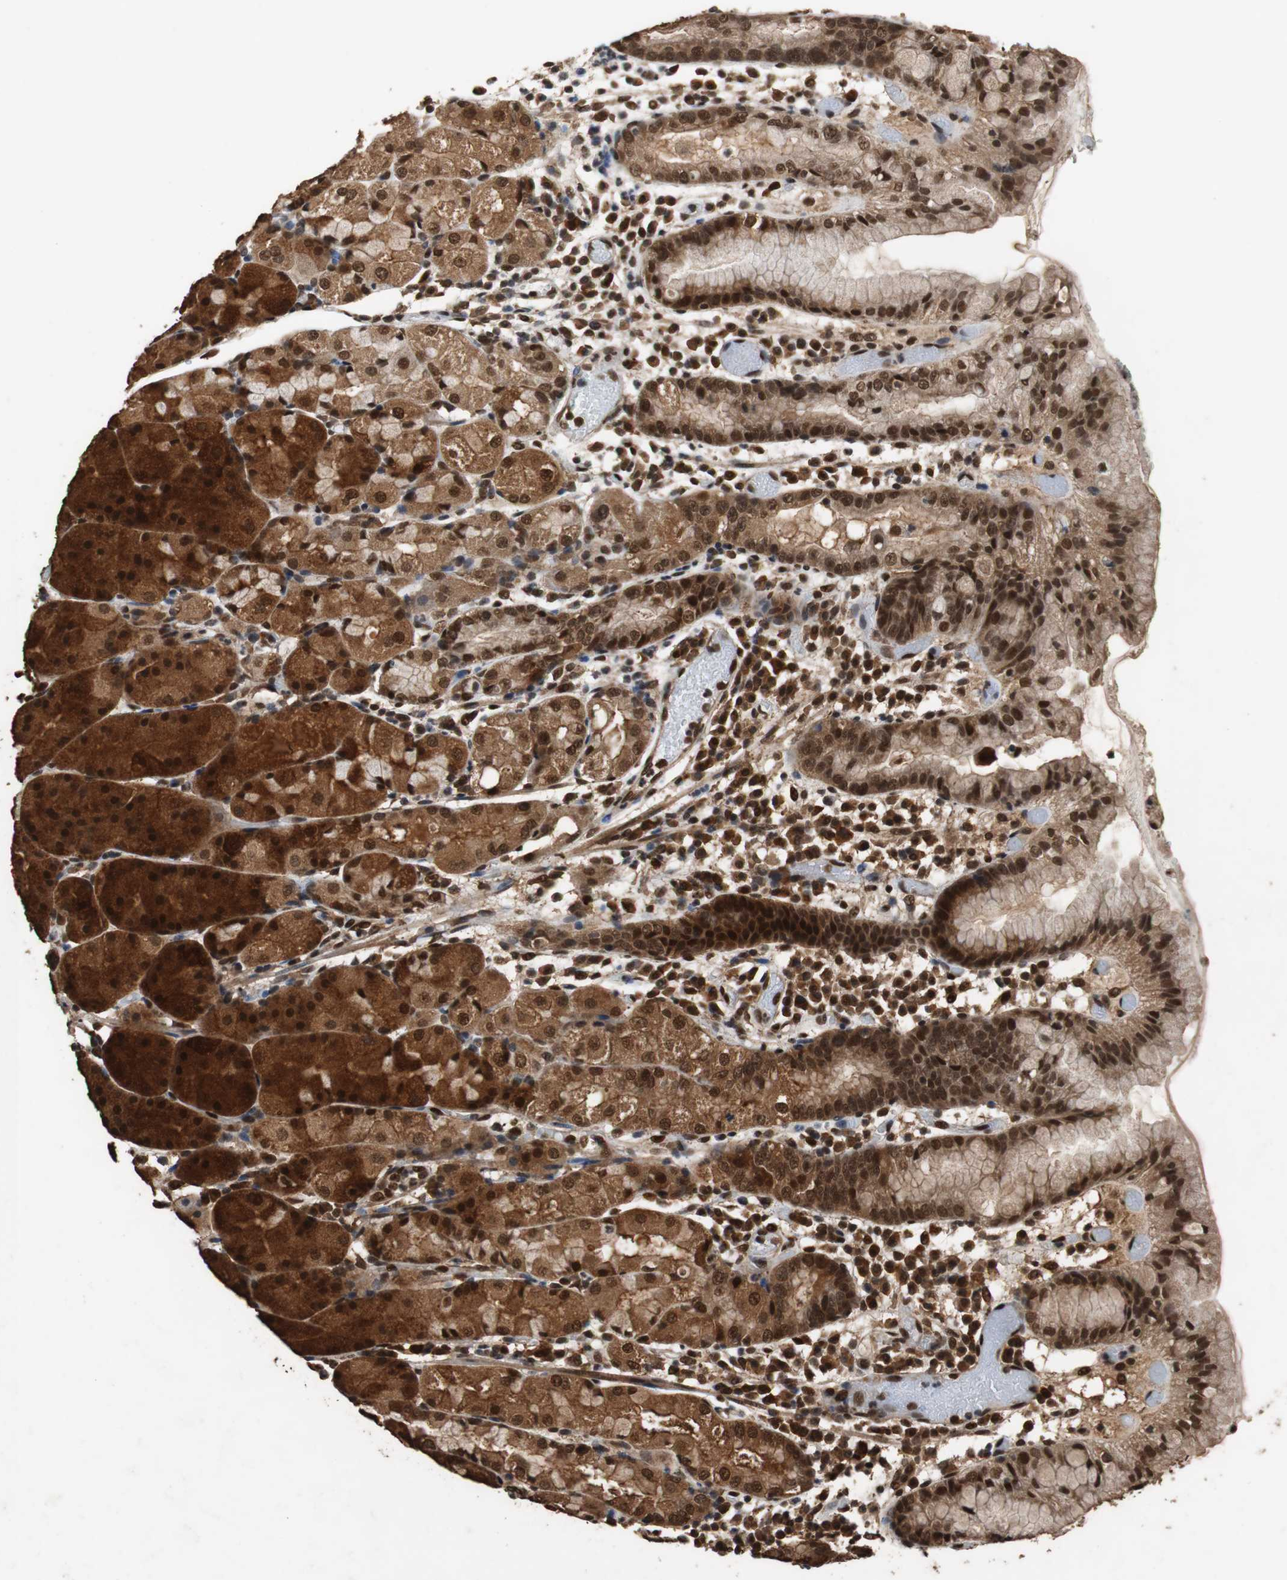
{"staining": {"intensity": "strong", "quantity": ">75%", "location": "cytoplasmic/membranous,nuclear"}, "tissue": "stomach", "cell_type": "Glandular cells", "image_type": "normal", "snomed": [{"axis": "morphology", "description": "Normal tissue, NOS"}, {"axis": "topography", "description": "Stomach"}, {"axis": "topography", "description": "Stomach, lower"}], "caption": "The immunohistochemical stain highlights strong cytoplasmic/membranous,nuclear staining in glandular cells of benign stomach.", "gene": "ZNF18", "patient": {"sex": "female", "age": 75}}